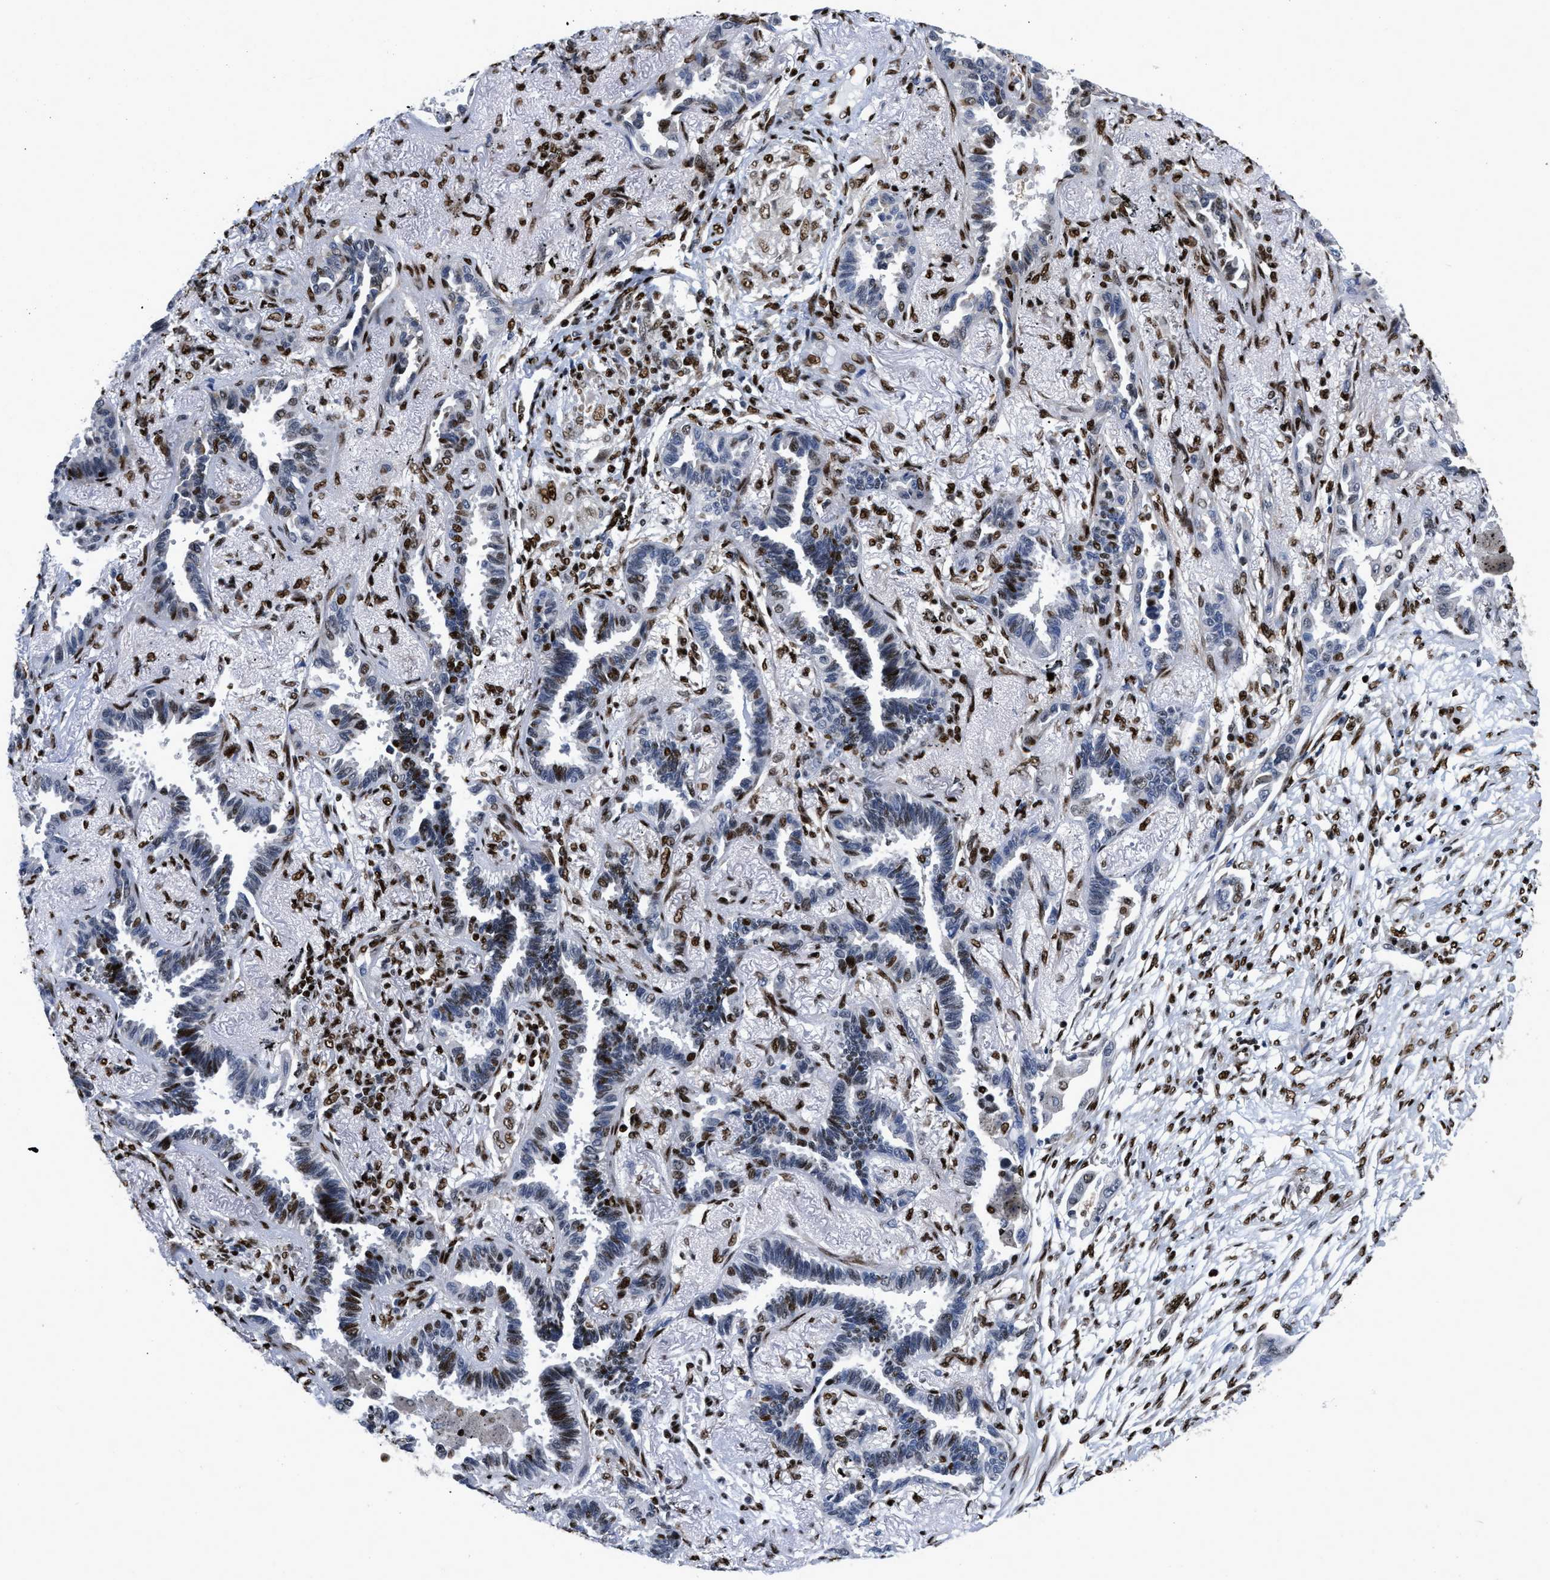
{"staining": {"intensity": "moderate", "quantity": "25%-75%", "location": "nuclear"}, "tissue": "lung cancer", "cell_type": "Tumor cells", "image_type": "cancer", "snomed": [{"axis": "morphology", "description": "Adenocarcinoma, NOS"}, {"axis": "topography", "description": "Lung"}], "caption": "This histopathology image displays IHC staining of lung cancer, with medium moderate nuclear expression in approximately 25%-75% of tumor cells.", "gene": "CREB1", "patient": {"sex": "male", "age": 59}}